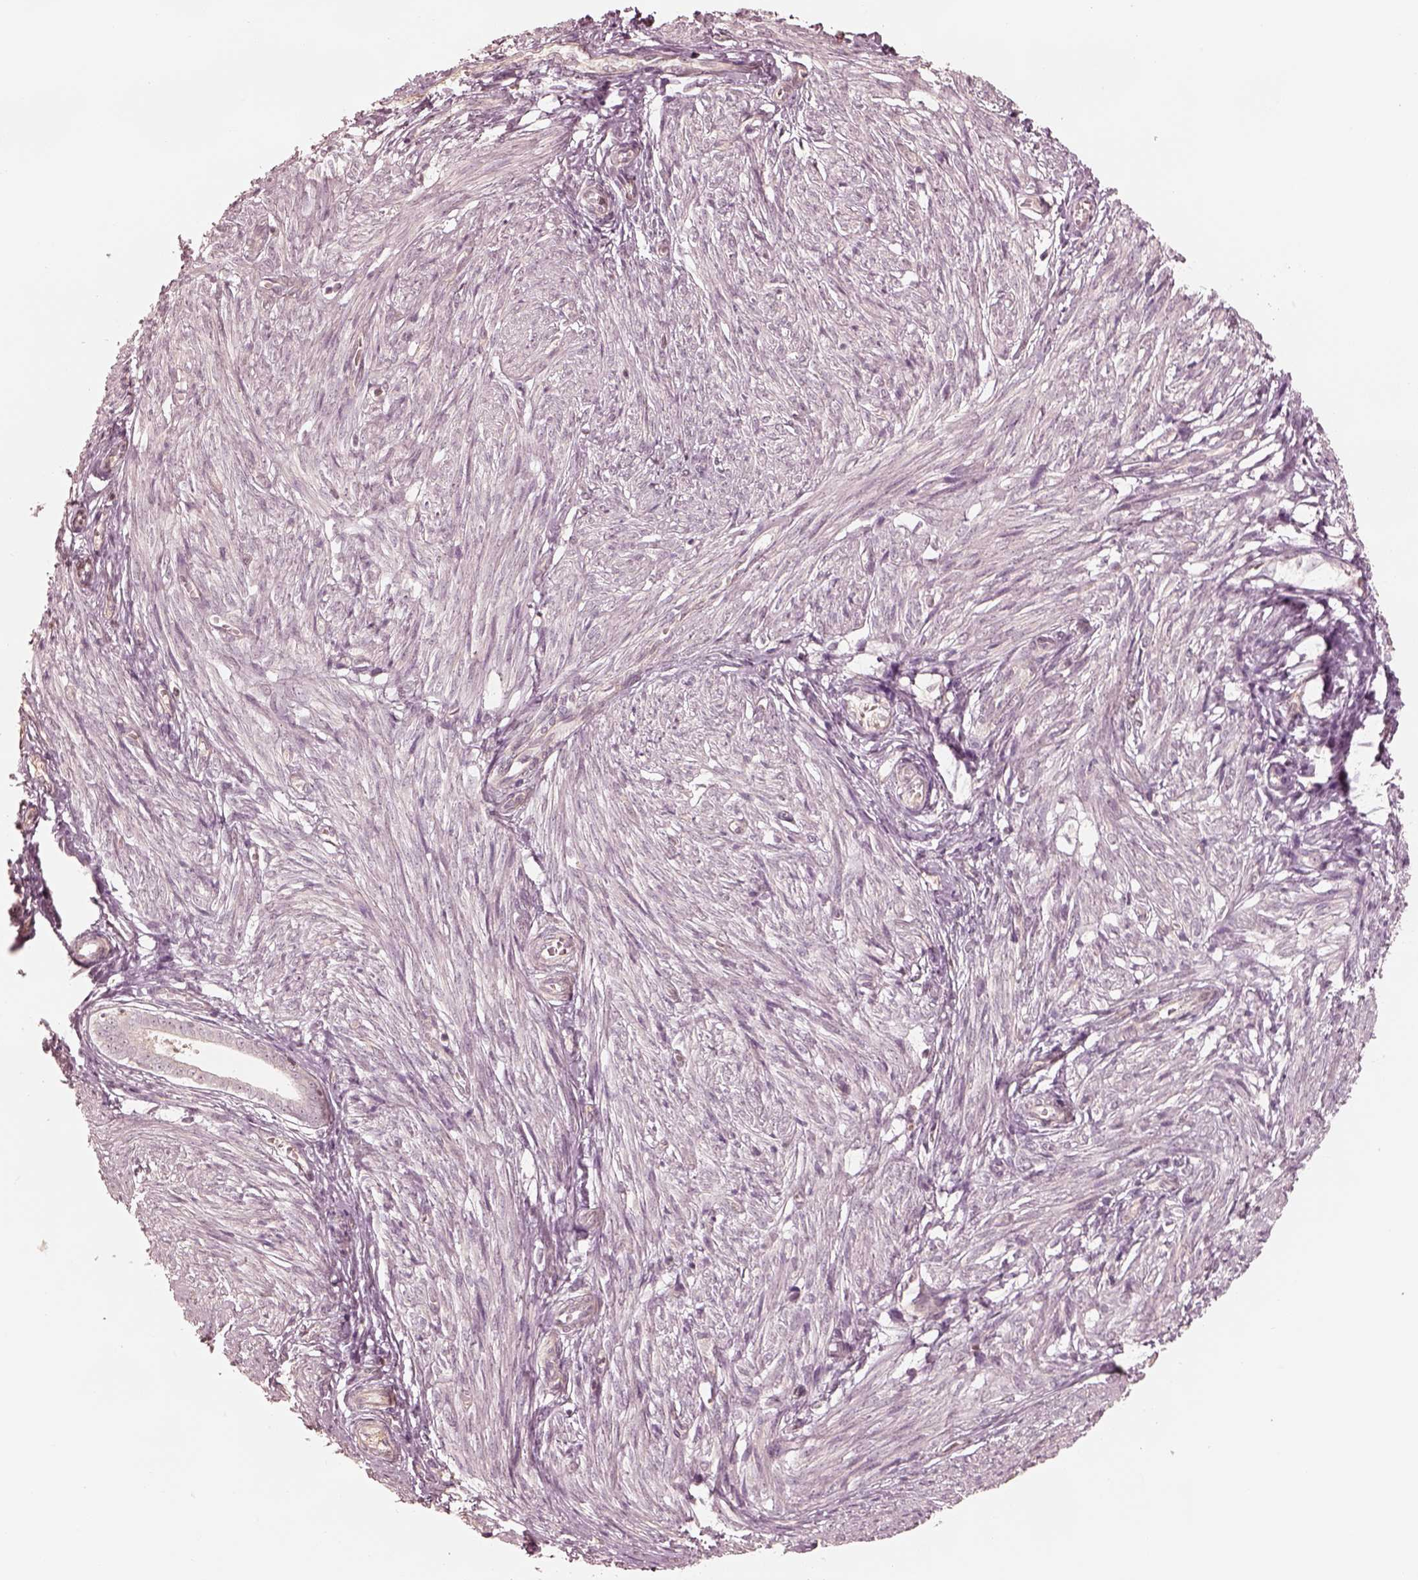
{"staining": {"intensity": "negative", "quantity": "none", "location": "none"}, "tissue": "endometrium", "cell_type": "Cells in endometrial stroma", "image_type": "normal", "snomed": [{"axis": "morphology", "description": "Normal tissue, NOS"}, {"axis": "topography", "description": "Endometrium"}], "caption": "The image exhibits no staining of cells in endometrial stroma in unremarkable endometrium.", "gene": "KIF5C", "patient": {"sex": "female", "age": 50}}